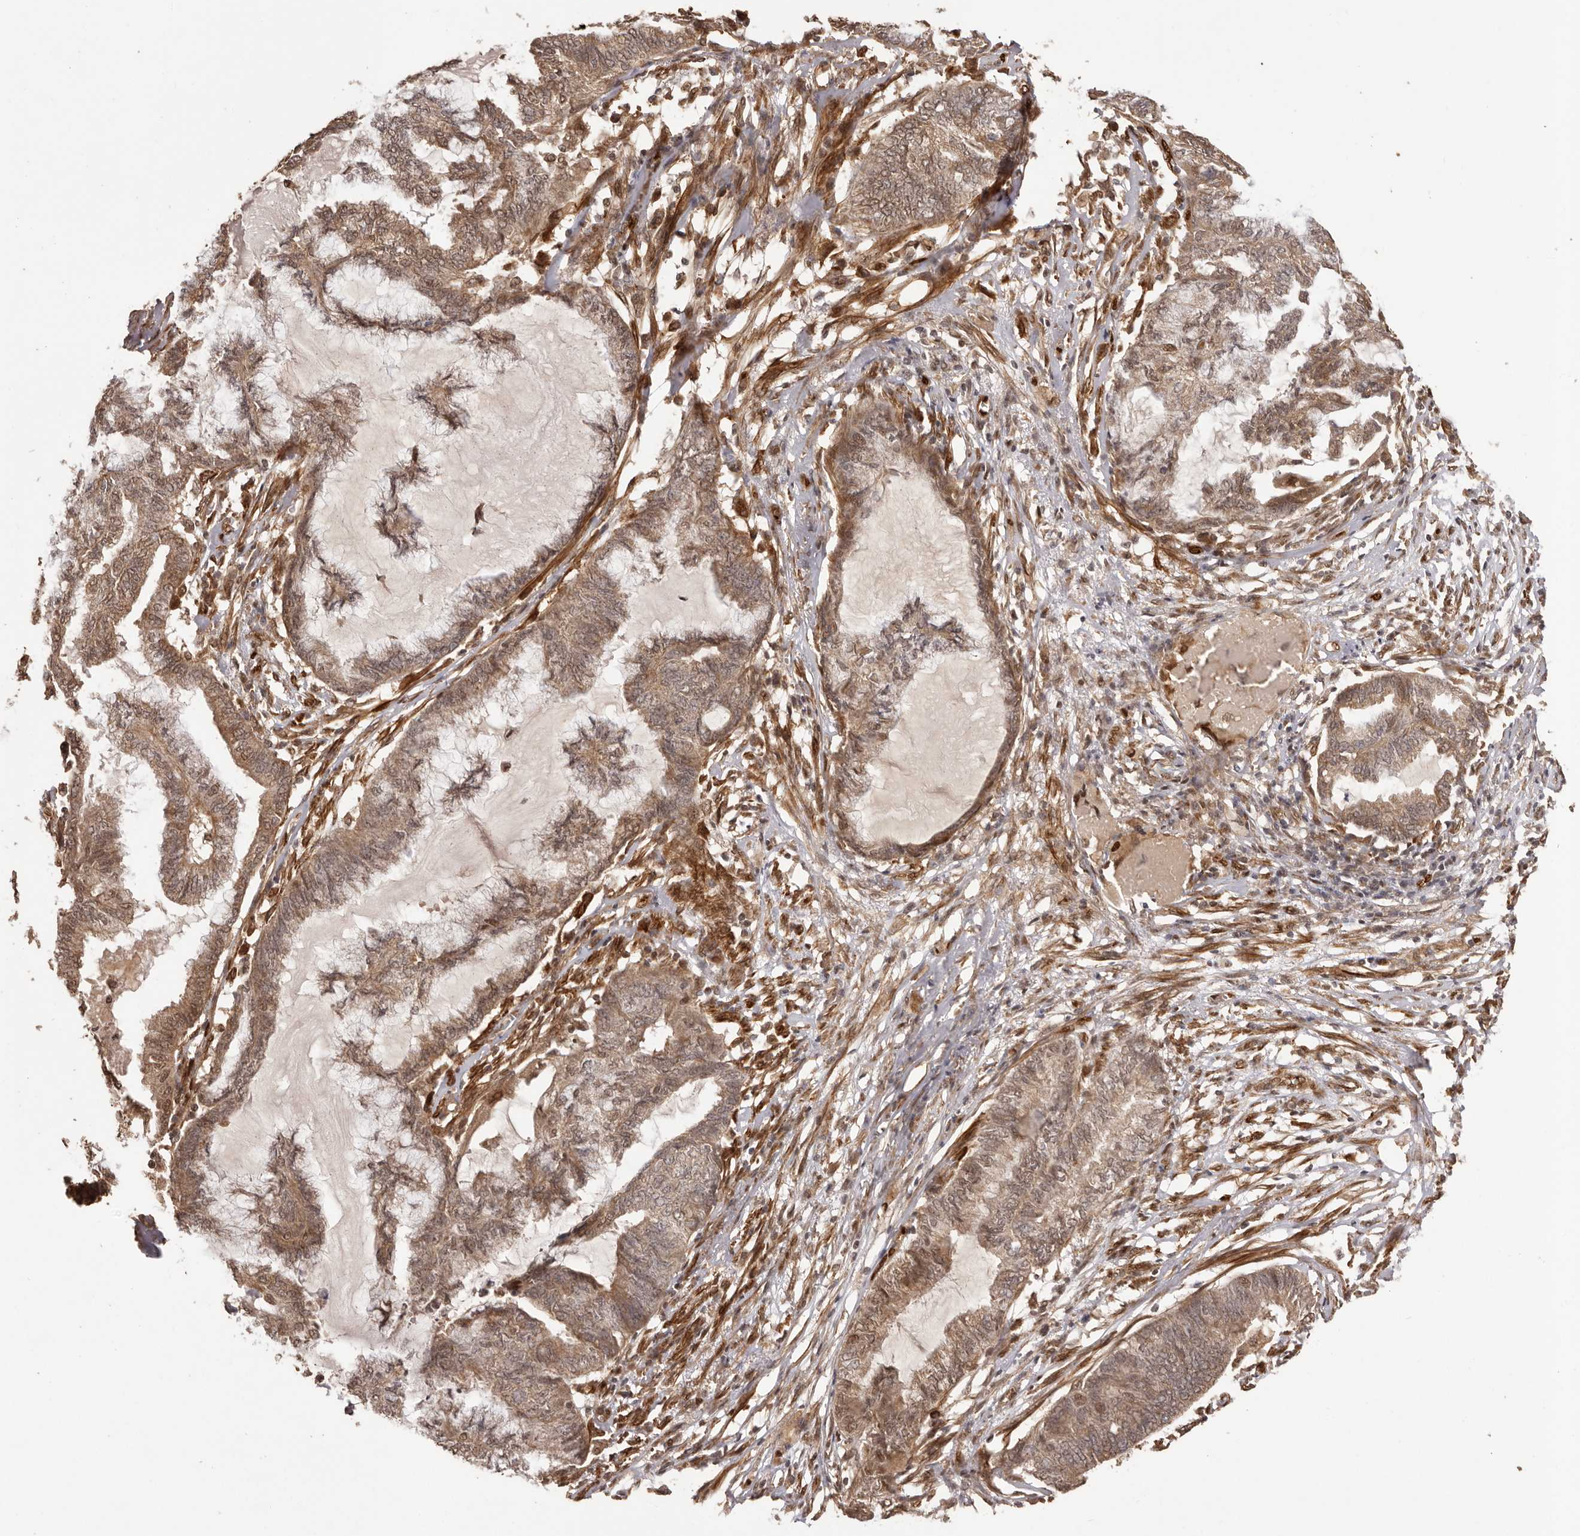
{"staining": {"intensity": "moderate", "quantity": ">75%", "location": "cytoplasmic/membranous,nuclear"}, "tissue": "endometrial cancer", "cell_type": "Tumor cells", "image_type": "cancer", "snomed": [{"axis": "morphology", "description": "Adenocarcinoma, NOS"}, {"axis": "topography", "description": "Endometrium"}], "caption": "Immunohistochemistry (IHC) staining of endometrial adenocarcinoma, which shows medium levels of moderate cytoplasmic/membranous and nuclear expression in about >75% of tumor cells indicating moderate cytoplasmic/membranous and nuclear protein positivity. The staining was performed using DAB (3,3'-diaminobenzidine) (brown) for protein detection and nuclei were counterstained in hematoxylin (blue).", "gene": "UBR2", "patient": {"sex": "female", "age": 86}}